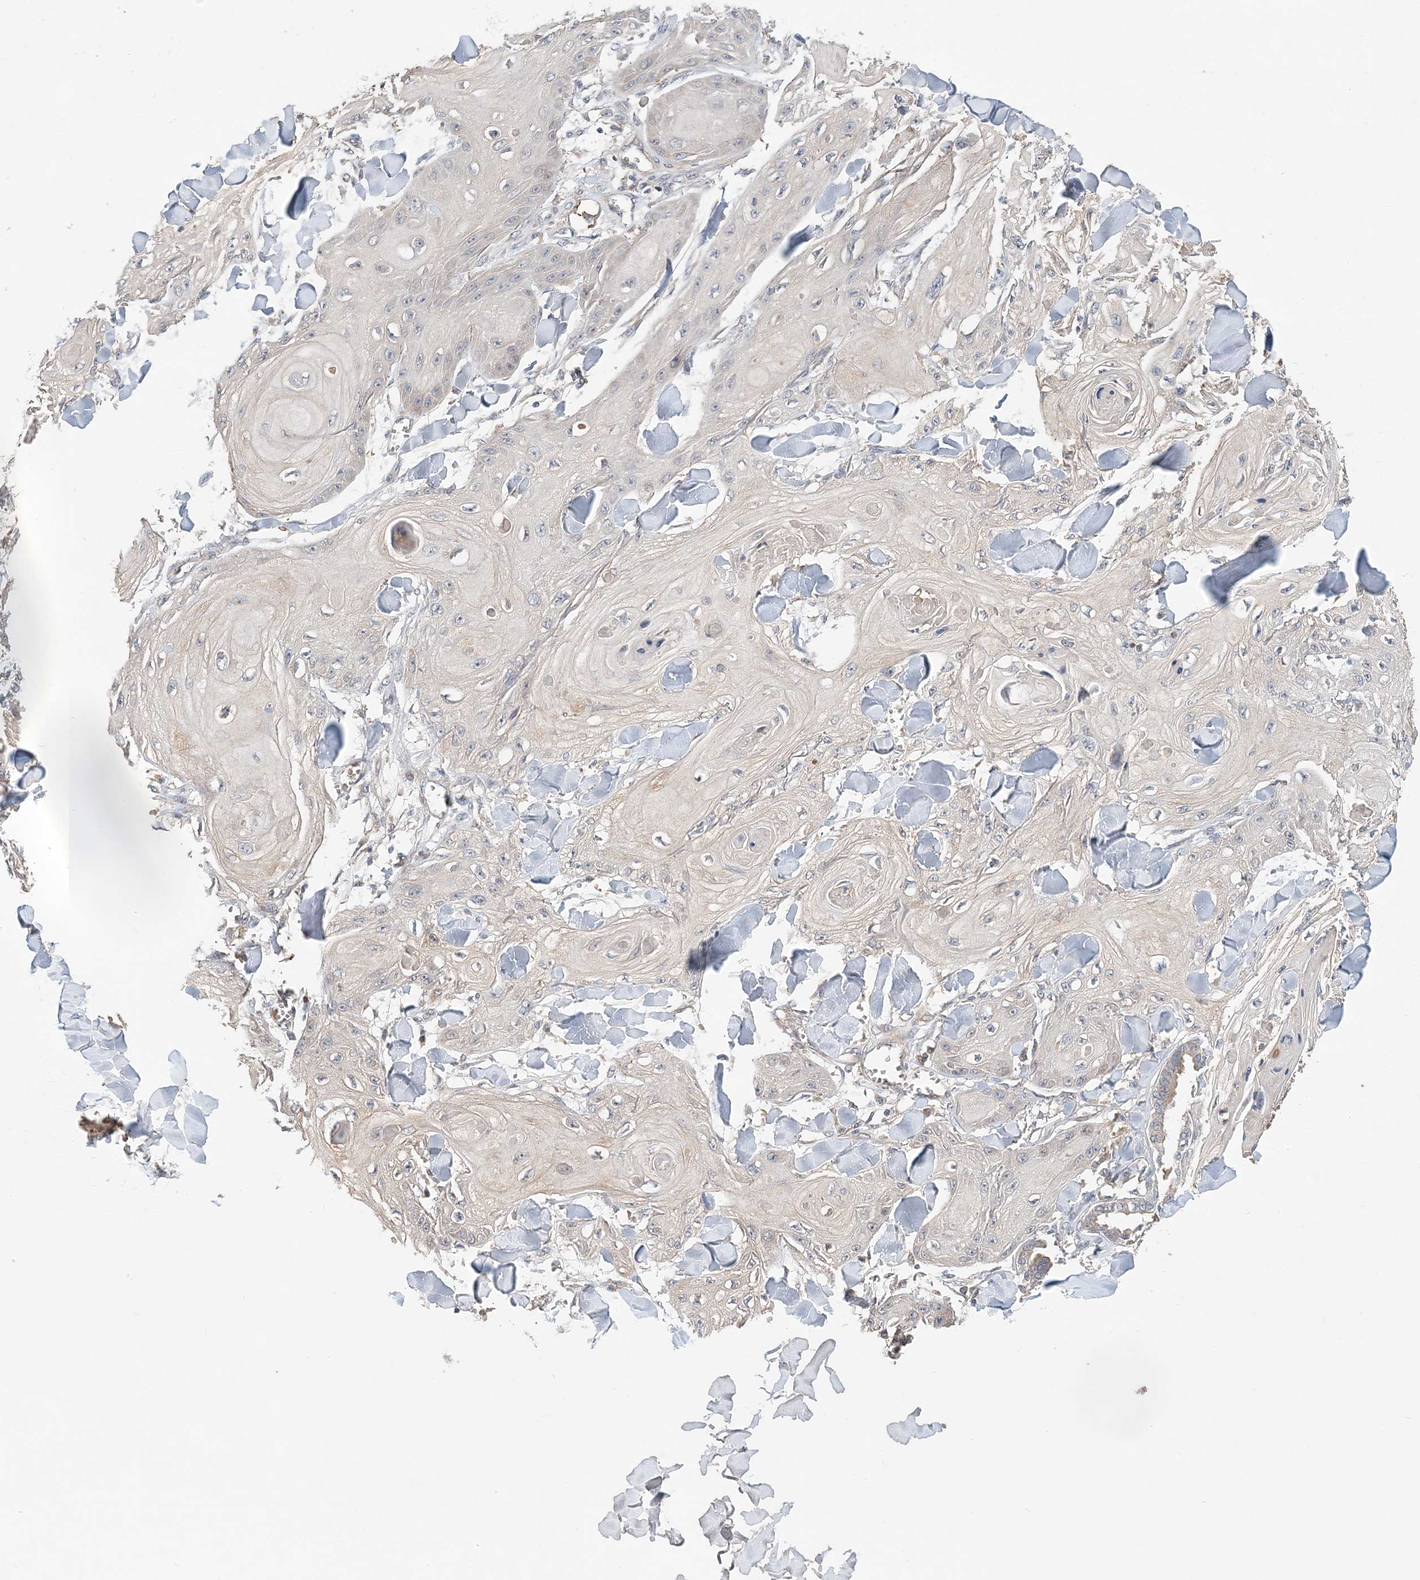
{"staining": {"intensity": "negative", "quantity": "none", "location": "none"}, "tissue": "skin cancer", "cell_type": "Tumor cells", "image_type": "cancer", "snomed": [{"axis": "morphology", "description": "Squamous cell carcinoma, NOS"}, {"axis": "topography", "description": "Skin"}], "caption": "Tumor cells show no significant protein staining in skin squamous cell carcinoma.", "gene": "SYCP3", "patient": {"sex": "male", "age": 74}}